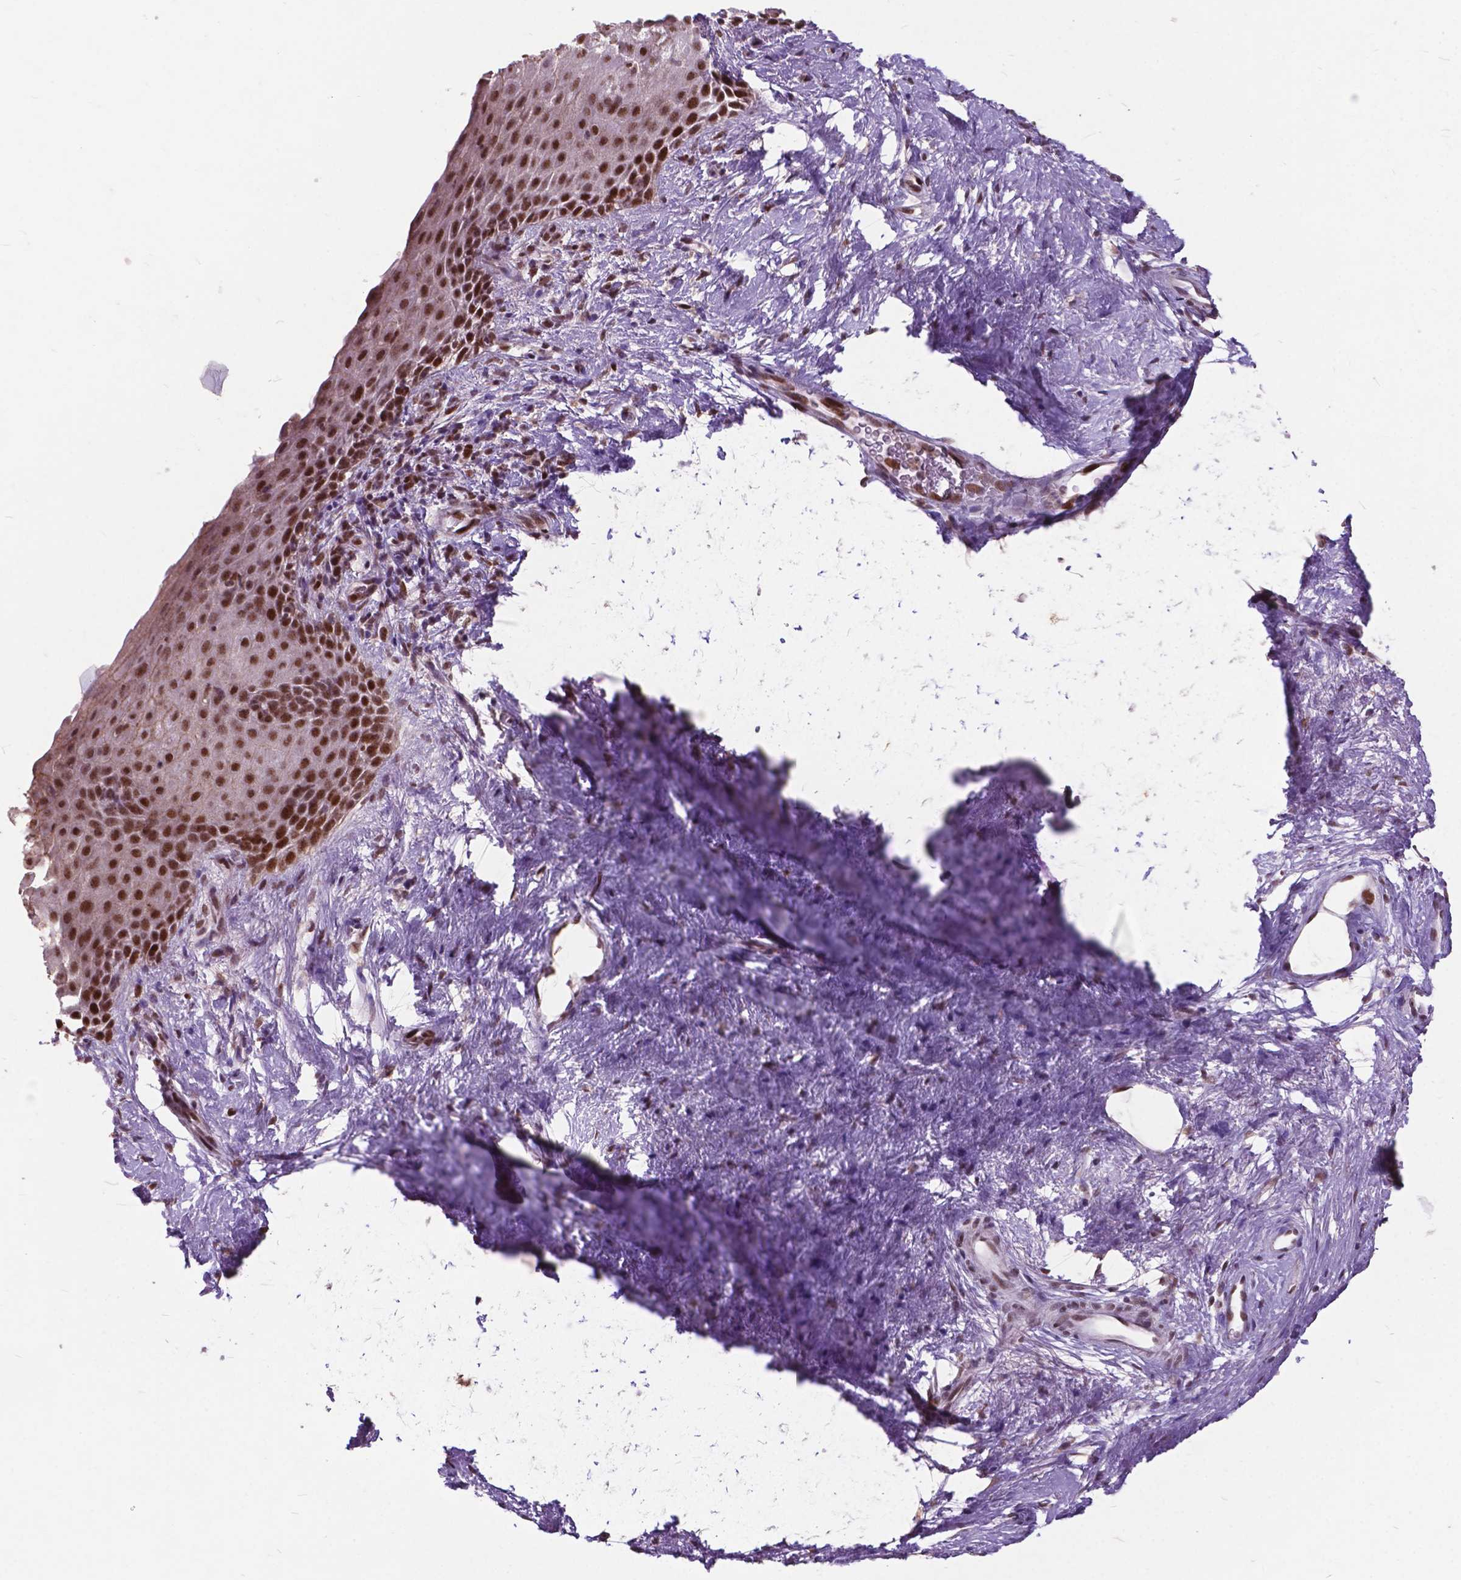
{"staining": {"intensity": "strong", "quantity": ">75%", "location": "nuclear"}, "tissue": "skin", "cell_type": "Epidermal cells", "image_type": "normal", "snomed": [{"axis": "morphology", "description": "Normal tissue, NOS"}, {"axis": "topography", "description": "Anal"}], "caption": "There is high levels of strong nuclear expression in epidermal cells of benign skin, as demonstrated by immunohistochemical staining (brown color).", "gene": "MSH2", "patient": {"sex": "female", "age": 46}}